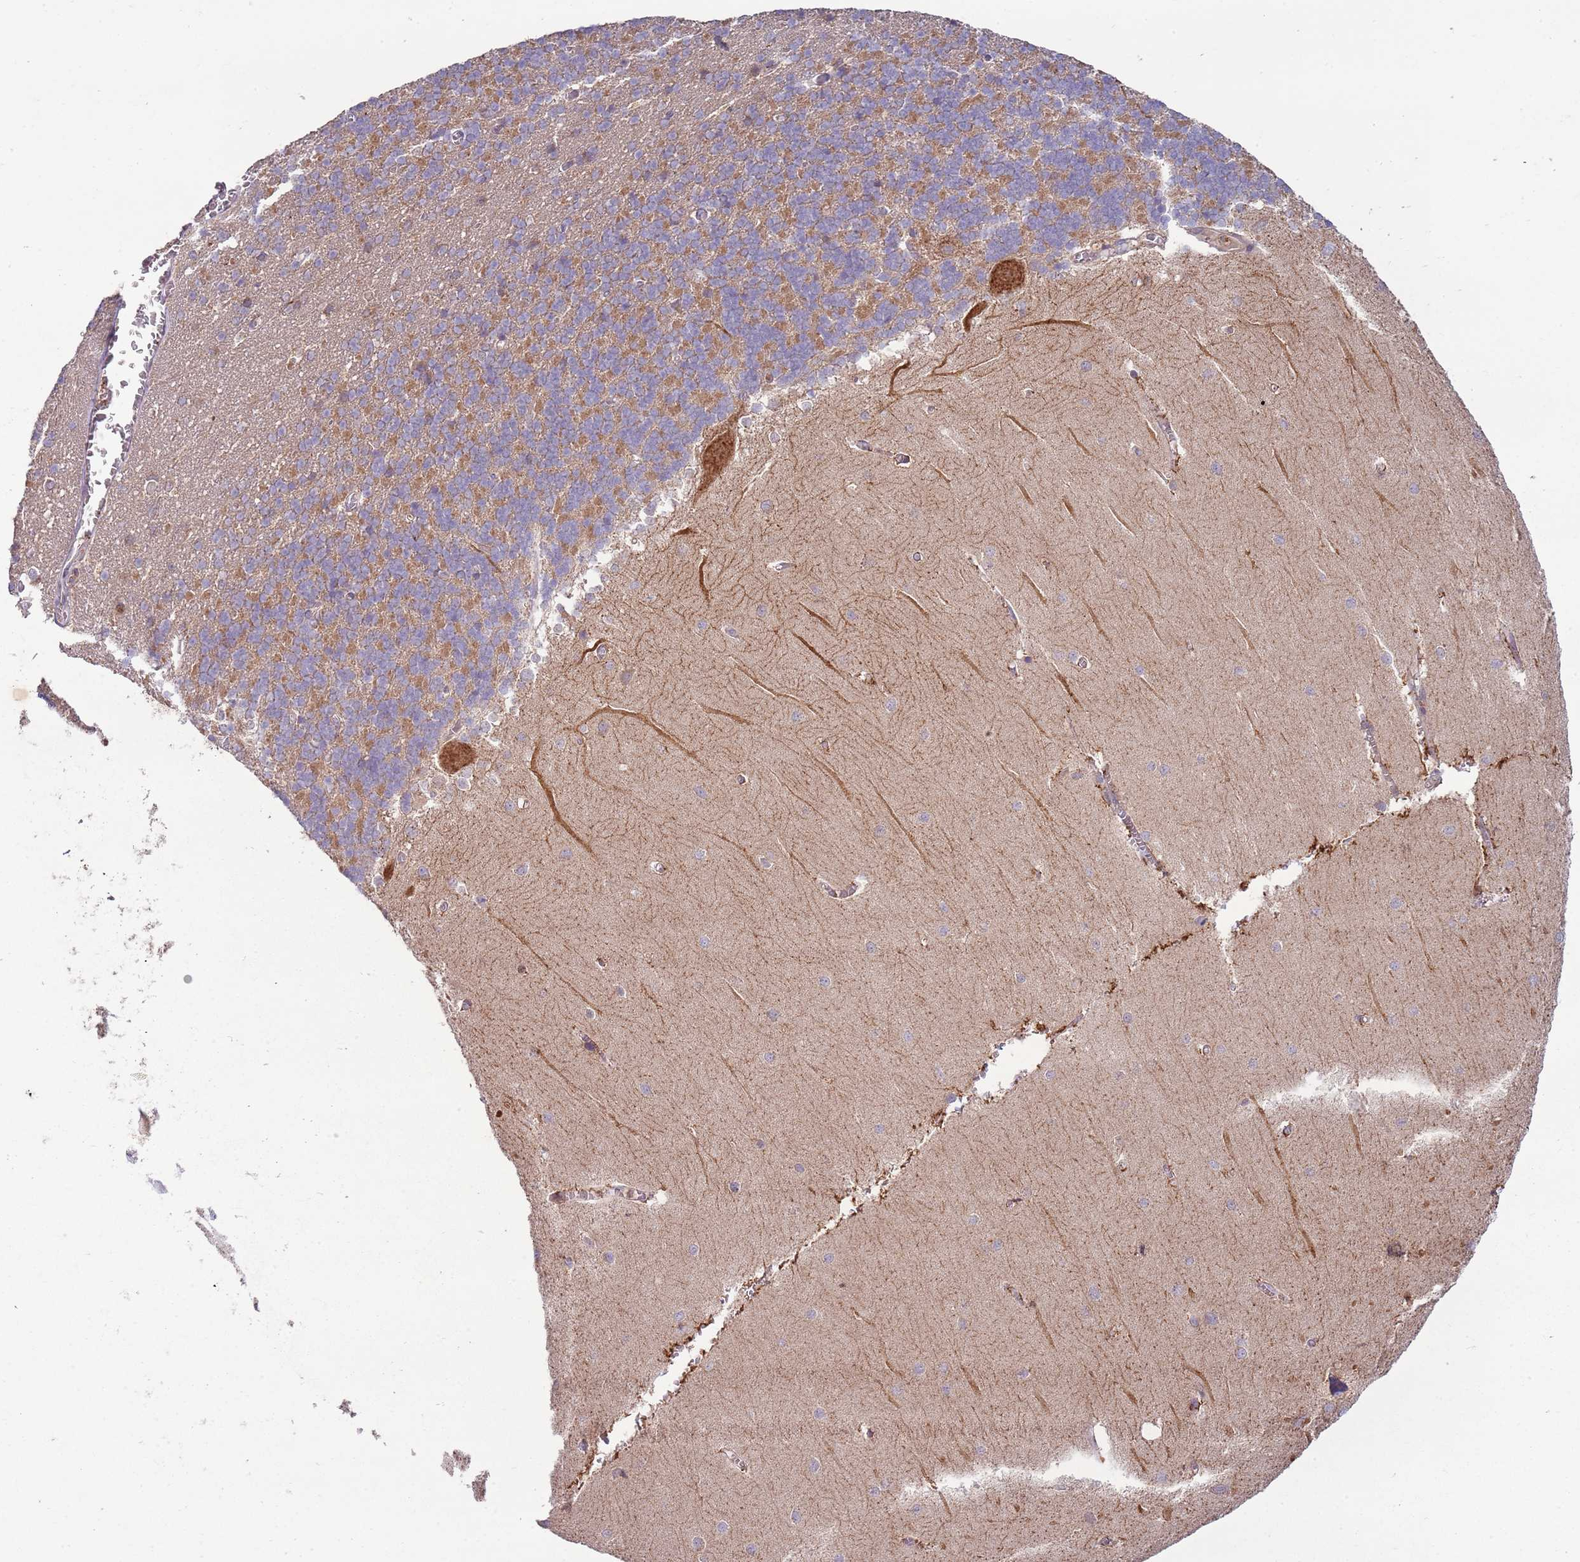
{"staining": {"intensity": "moderate", "quantity": "25%-75%", "location": "cytoplasmic/membranous"}, "tissue": "cerebellum", "cell_type": "Cells in granular layer", "image_type": "normal", "snomed": [{"axis": "morphology", "description": "Normal tissue, NOS"}, {"axis": "topography", "description": "Cerebellum"}], "caption": "A photomicrograph of cerebellum stained for a protein reveals moderate cytoplasmic/membranous brown staining in cells in granular layer.", "gene": "DTD2", "patient": {"sex": "male", "age": 37}}